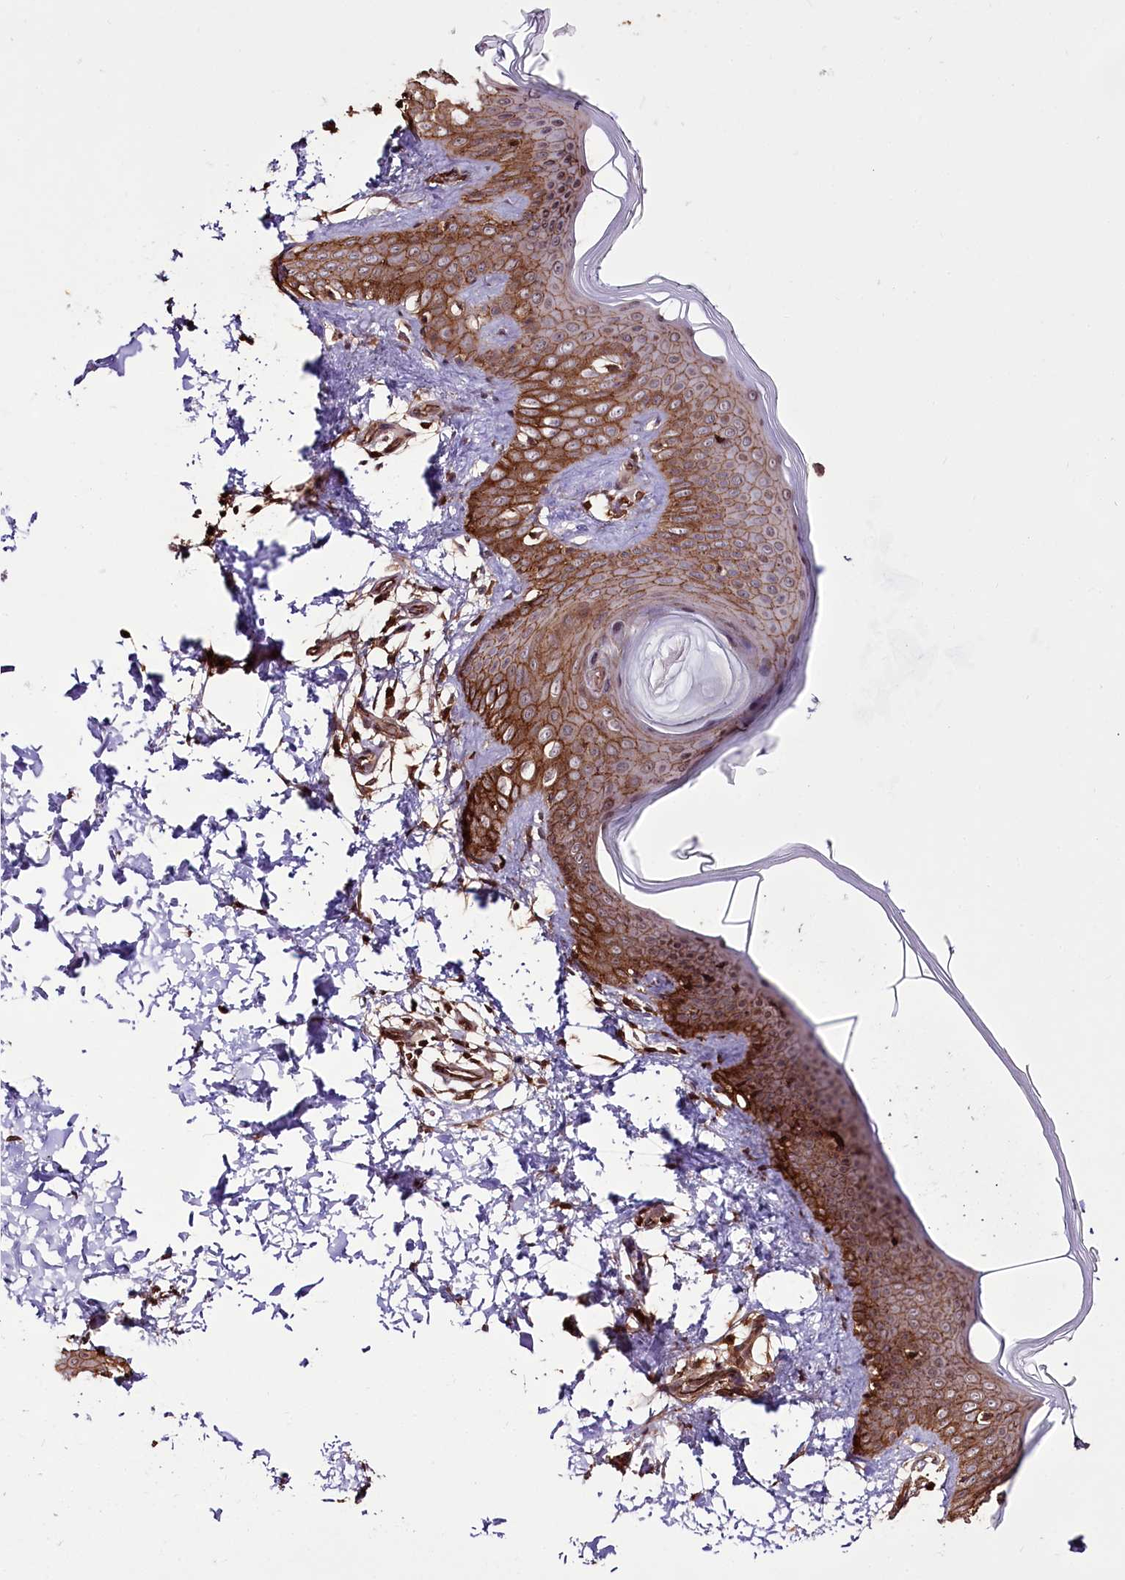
{"staining": {"intensity": "moderate", "quantity": ">75%", "location": "cytoplasmic/membranous"}, "tissue": "skin", "cell_type": "Fibroblasts", "image_type": "normal", "snomed": [{"axis": "morphology", "description": "Normal tissue, NOS"}, {"axis": "topography", "description": "Skin"}], "caption": "Benign skin was stained to show a protein in brown. There is medium levels of moderate cytoplasmic/membranous expression in approximately >75% of fibroblasts. (DAB IHC, brown staining for protein, blue staining for nuclei).", "gene": "DHX29", "patient": {"sex": "male", "age": 36}}